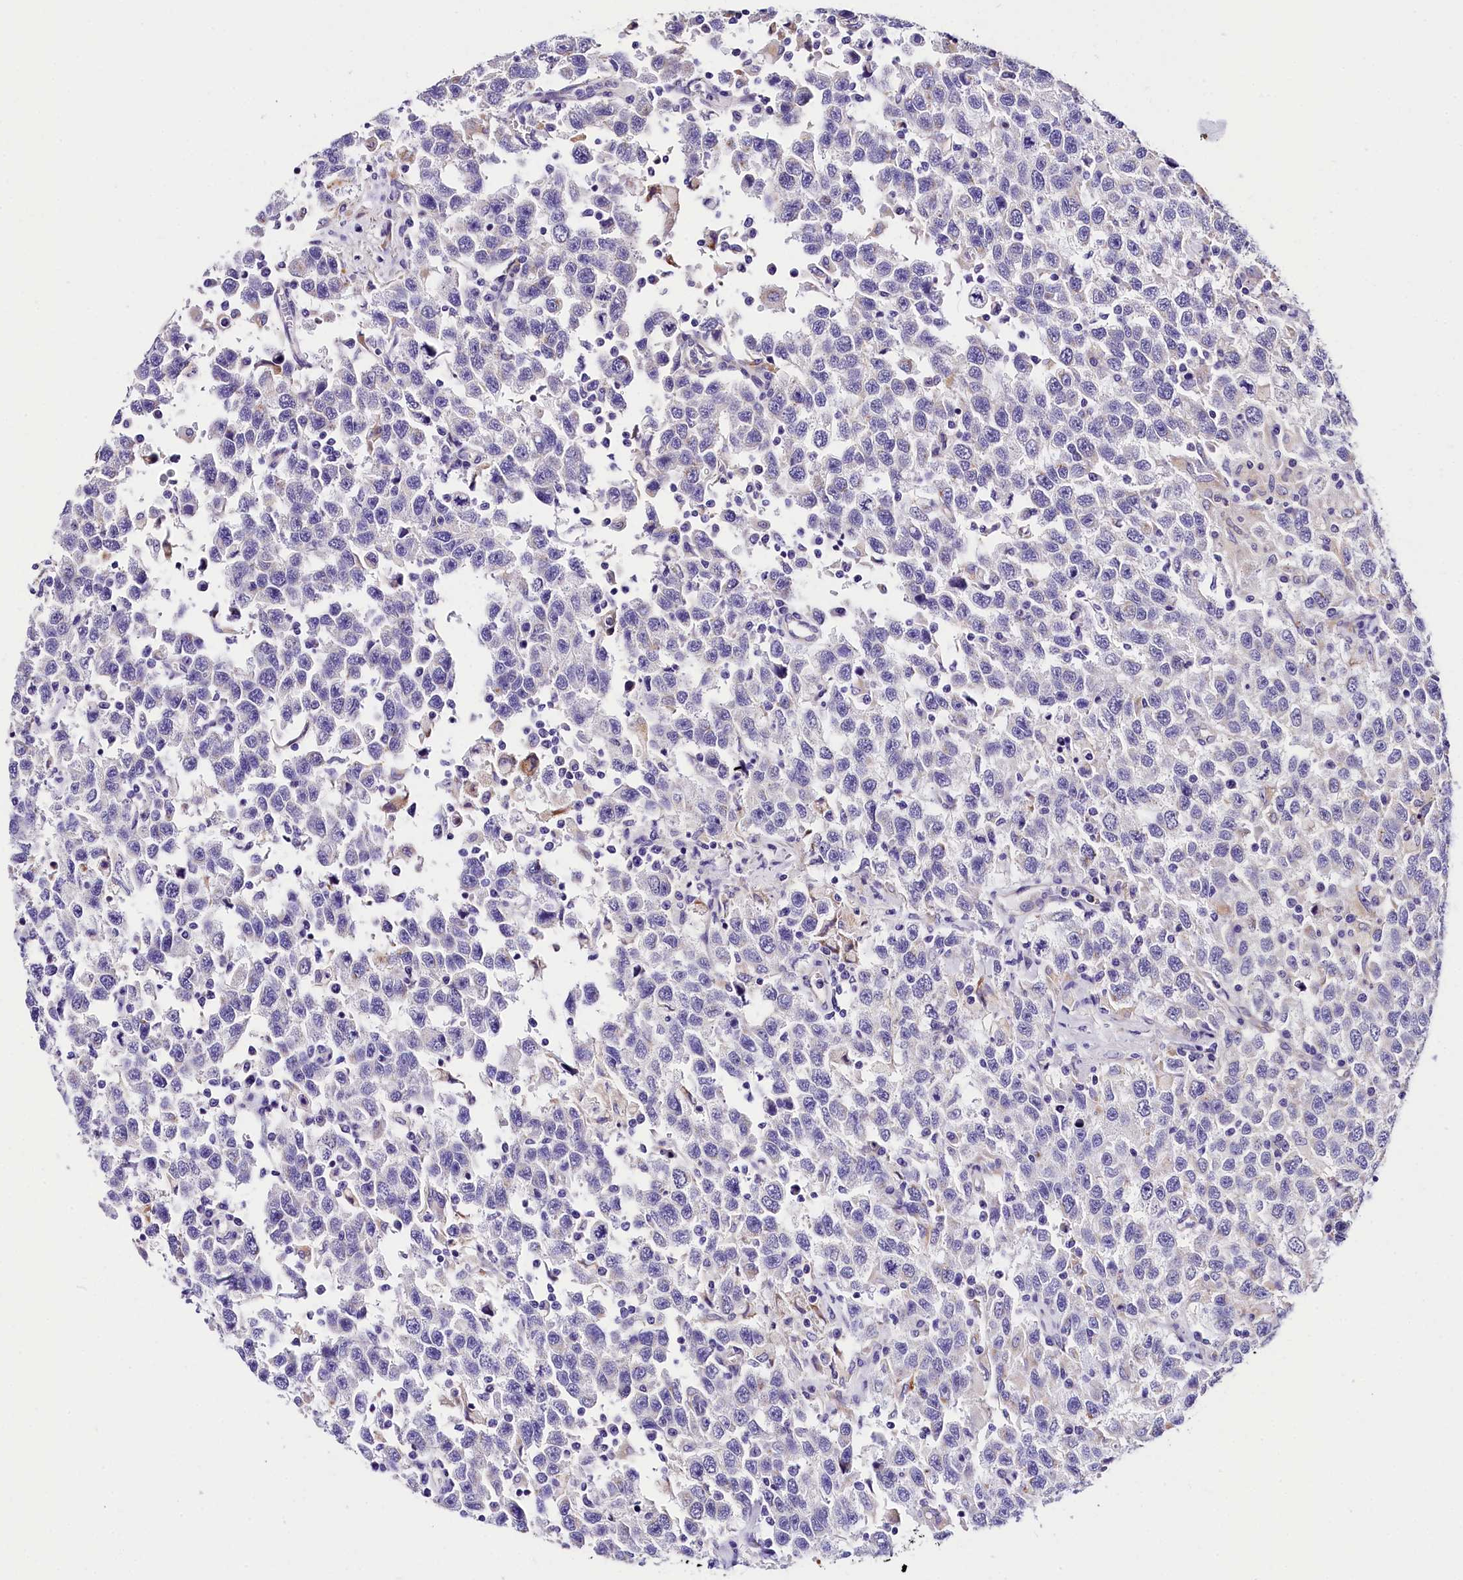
{"staining": {"intensity": "negative", "quantity": "none", "location": "none"}, "tissue": "testis cancer", "cell_type": "Tumor cells", "image_type": "cancer", "snomed": [{"axis": "morphology", "description": "Seminoma, NOS"}, {"axis": "topography", "description": "Testis"}], "caption": "There is no significant expression in tumor cells of testis cancer (seminoma).", "gene": "ACAA2", "patient": {"sex": "male", "age": 41}}